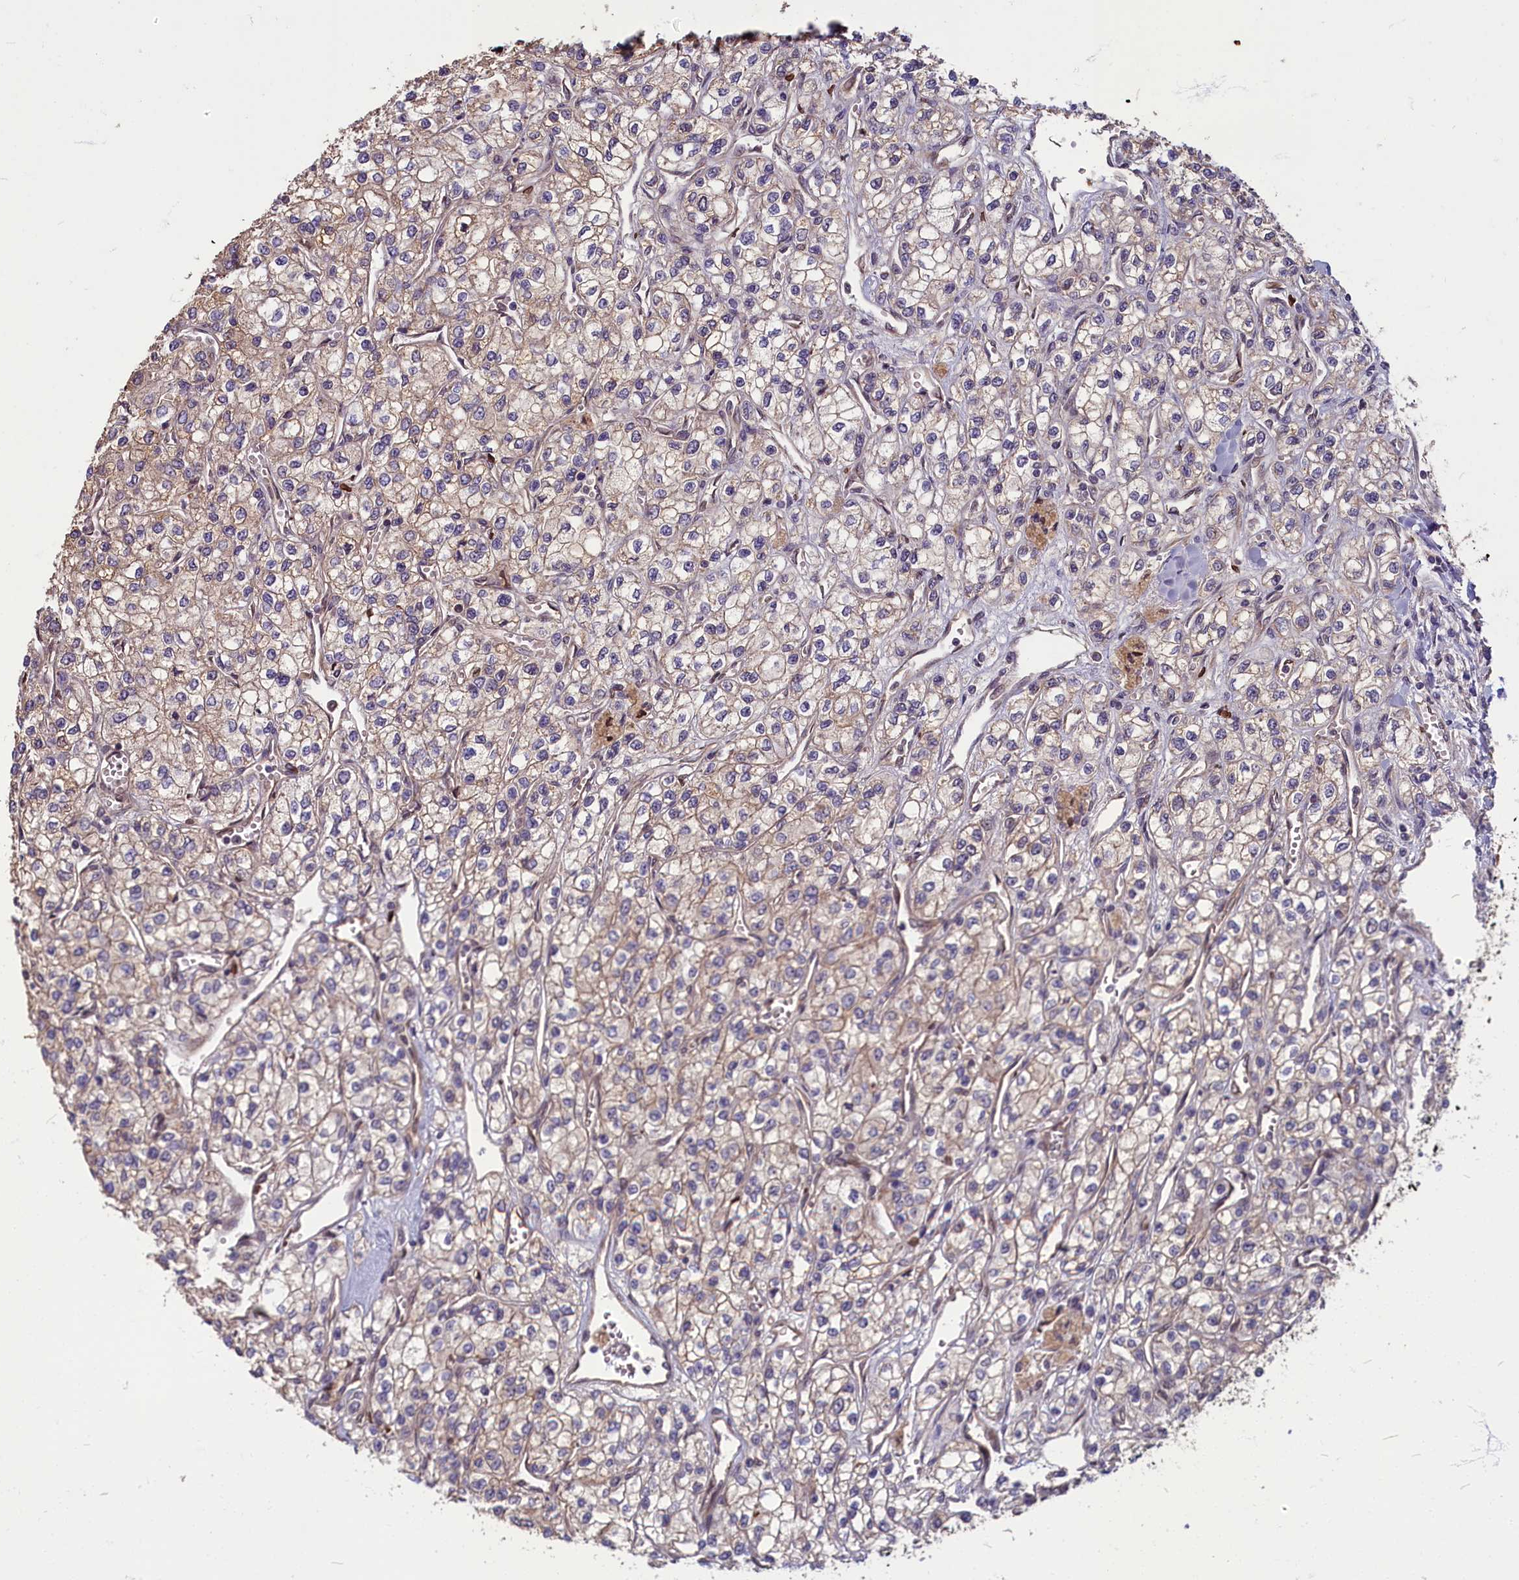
{"staining": {"intensity": "weak", "quantity": "25%-75%", "location": "cytoplasmic/membranous"}, "tissue": "renal cancer", "cell_type": "Tumor cells", "image_type": "cancer", "snomed": [{"axis": "morphology", "description": "Adenocarcinoma, NOS"}, {"axis": "topography", "description": "Kidney"}], "caption": "Weak cytoplasmic/membranous expression is seen in approximately 25%-75% of tumor cells in adenocarcinoma (renal).", "gene": "MYCBP", "patient": {"sex": "male", "age": 80}}